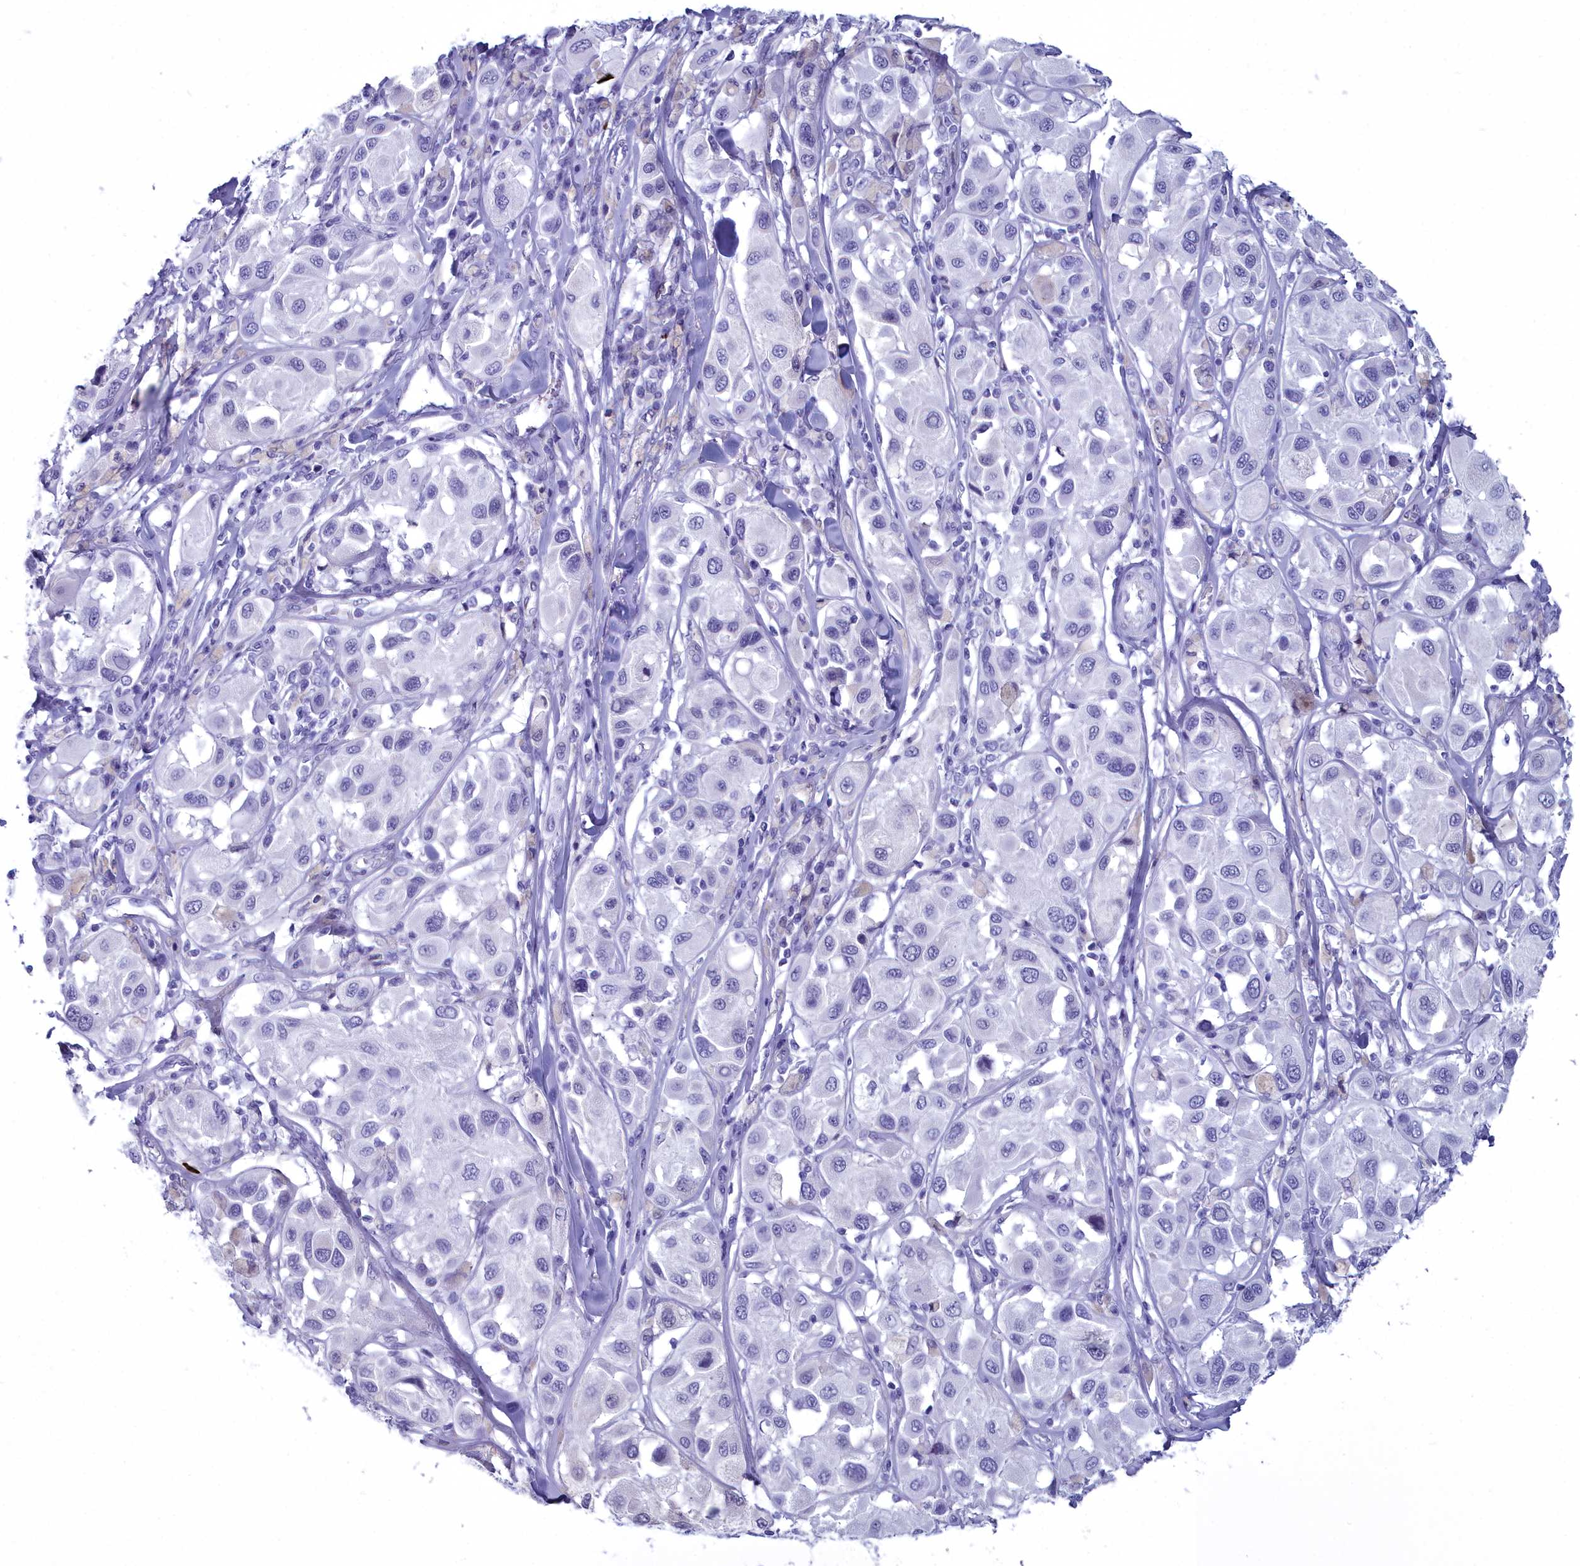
{"staining": {"intensity": "negative", "quantity": "none", "location": "none"}, "tissue": "melanoma", "cell_type": "Tumor cells", "image_type": "cancer", "snomed": [{"axis": "morphology", "description": "Malignant melanoma, Metastatic site"}, {"axis": "topography", "description": "Skin"}], "caption": "Malignant melanoma (metastatic site) stained for a protein using IHC exhibits no staining tumor cells.", "gene": "MAP6", "patient": {"sex": "male", "age": 41}}